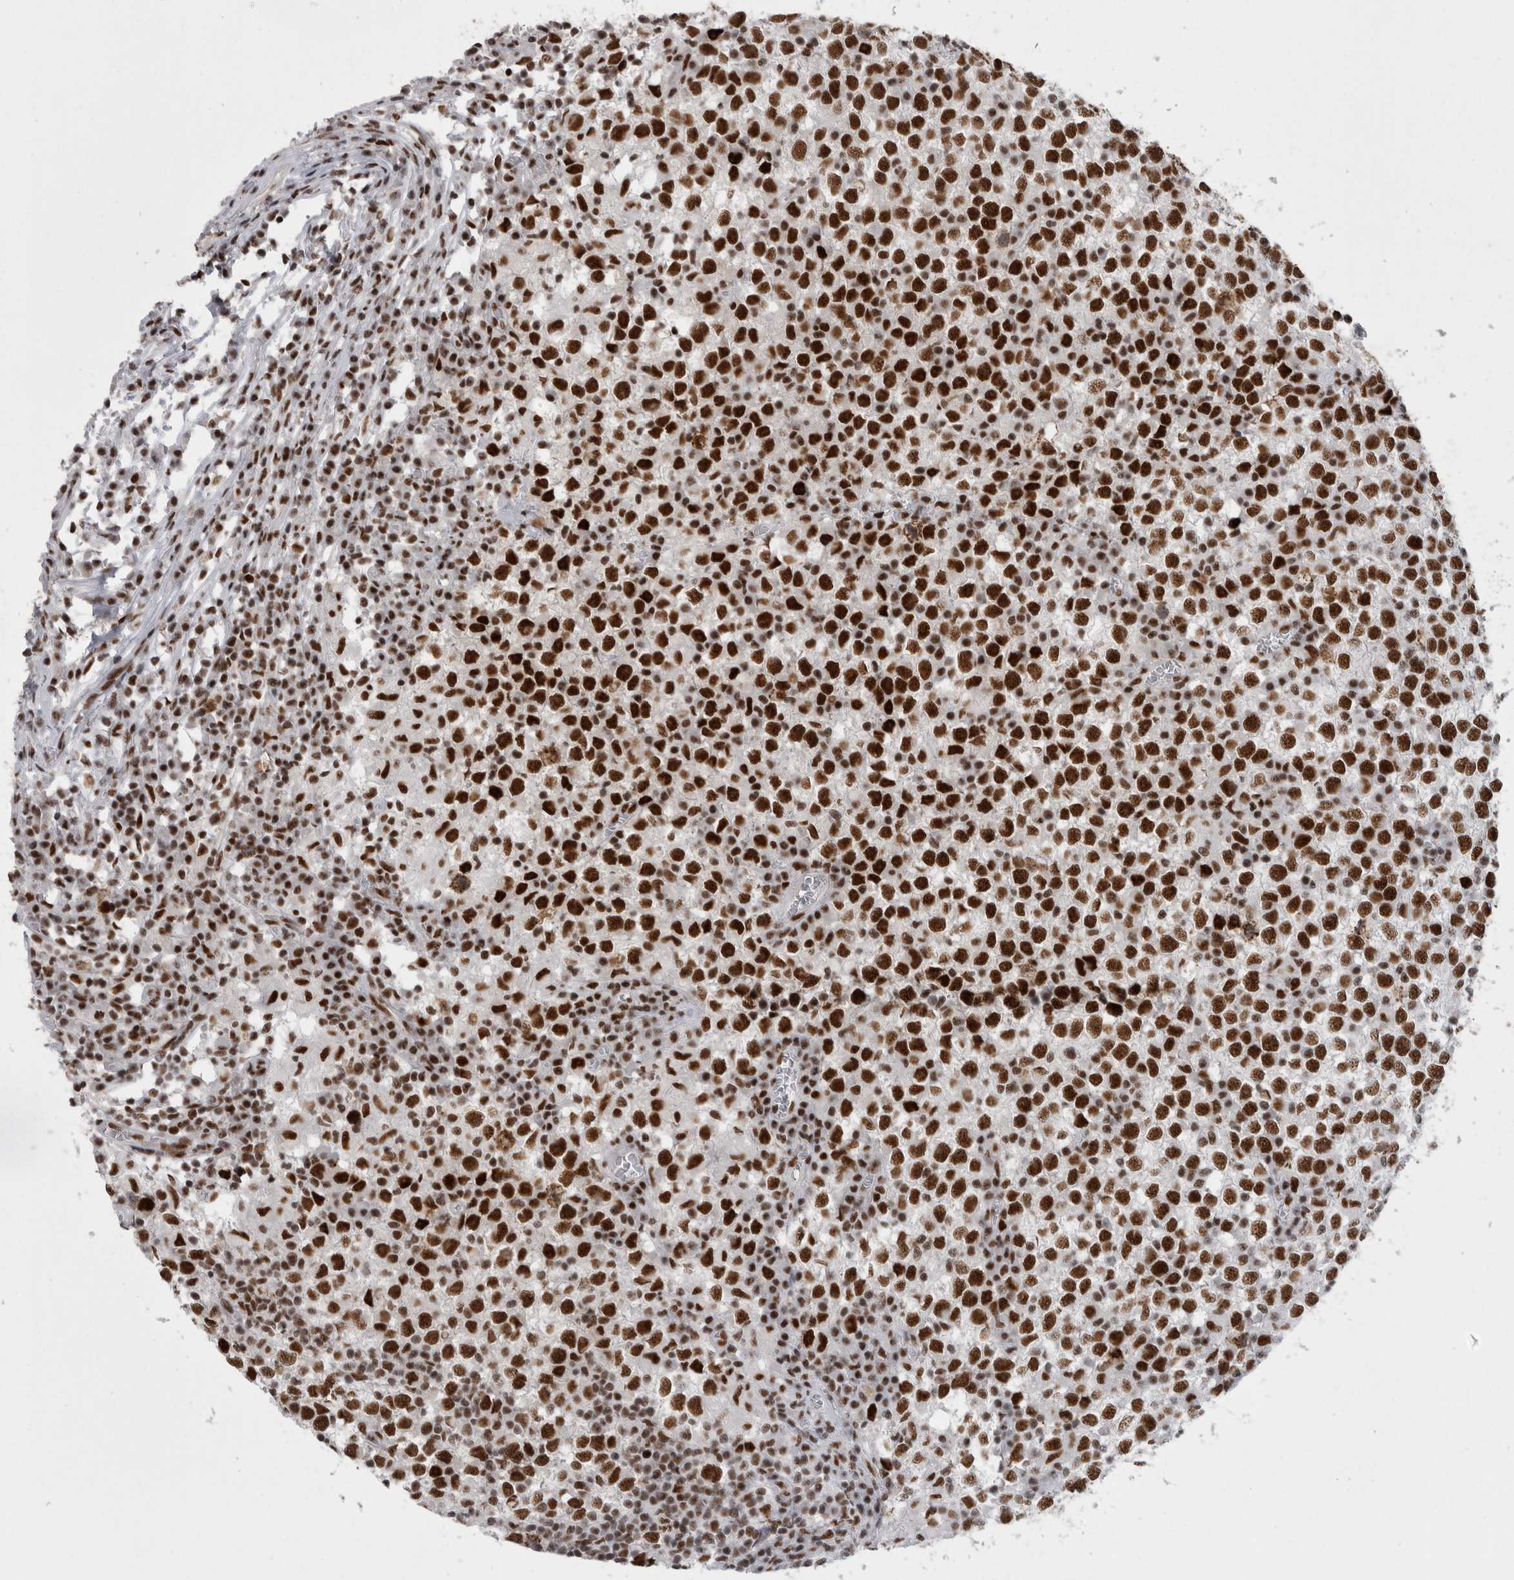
{"staining": {"intensity": "strong", "quantity": ">75%", "location": "nuclear"}, "tissue": "testis cancer", "cell_type": "Tumor cells", "image_type": "cancer", "snomed": [{"axis": "morphology", "description": "Seminoma, NOS"}, {"axis": "topography", "description": "Testis"}], "caption": "Brown immunohistochemical staining in seminoma (testis) reveals strong nuclear expression in approximately >75% of tumor cells.", "gene": "SNRNP40", "patient": {"sex": "male", "age": 65}}